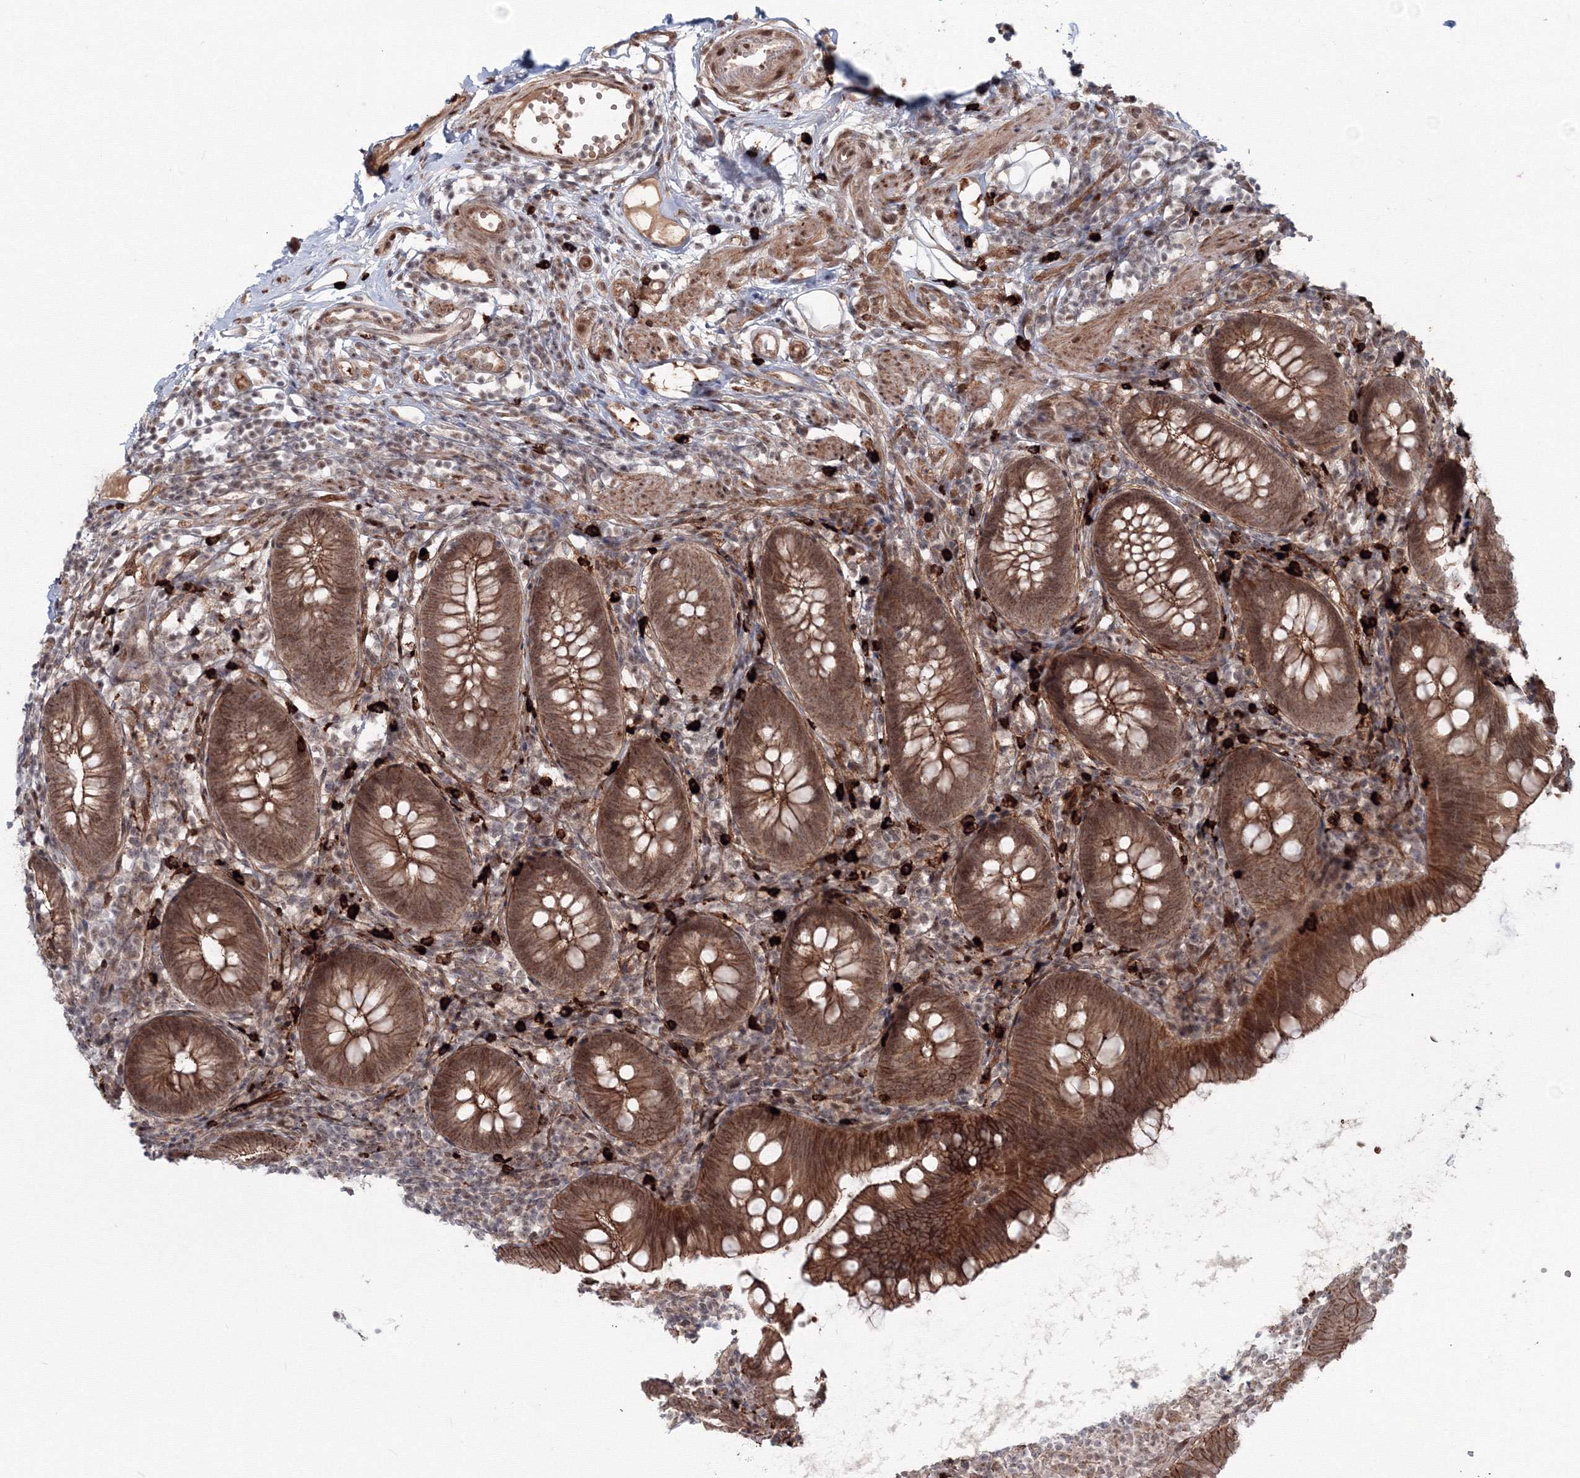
{"staining": {"intensity": "strong", "quantity": ">75%", "location": "cytoplasmic/membranous,nuclear"}, "tissue": "appendix", "cell_type": "Glandular cells", "image_type": "normal", "snomed": [{"axis": "morphology", "description": "Normal tissue, NOS"}, {"axis": "topography", "description": "Appendix"}], "caption": "High-power microscopy captured an immunohistochemistry (IHC) micrograph of normal appendix, revealing strong cytoplasmic/membranous,nuclear expression in approximately >75% of glandular cells.", "gene": "SH3PXD2A", "patient": {"sex": "female", "age": 62}}